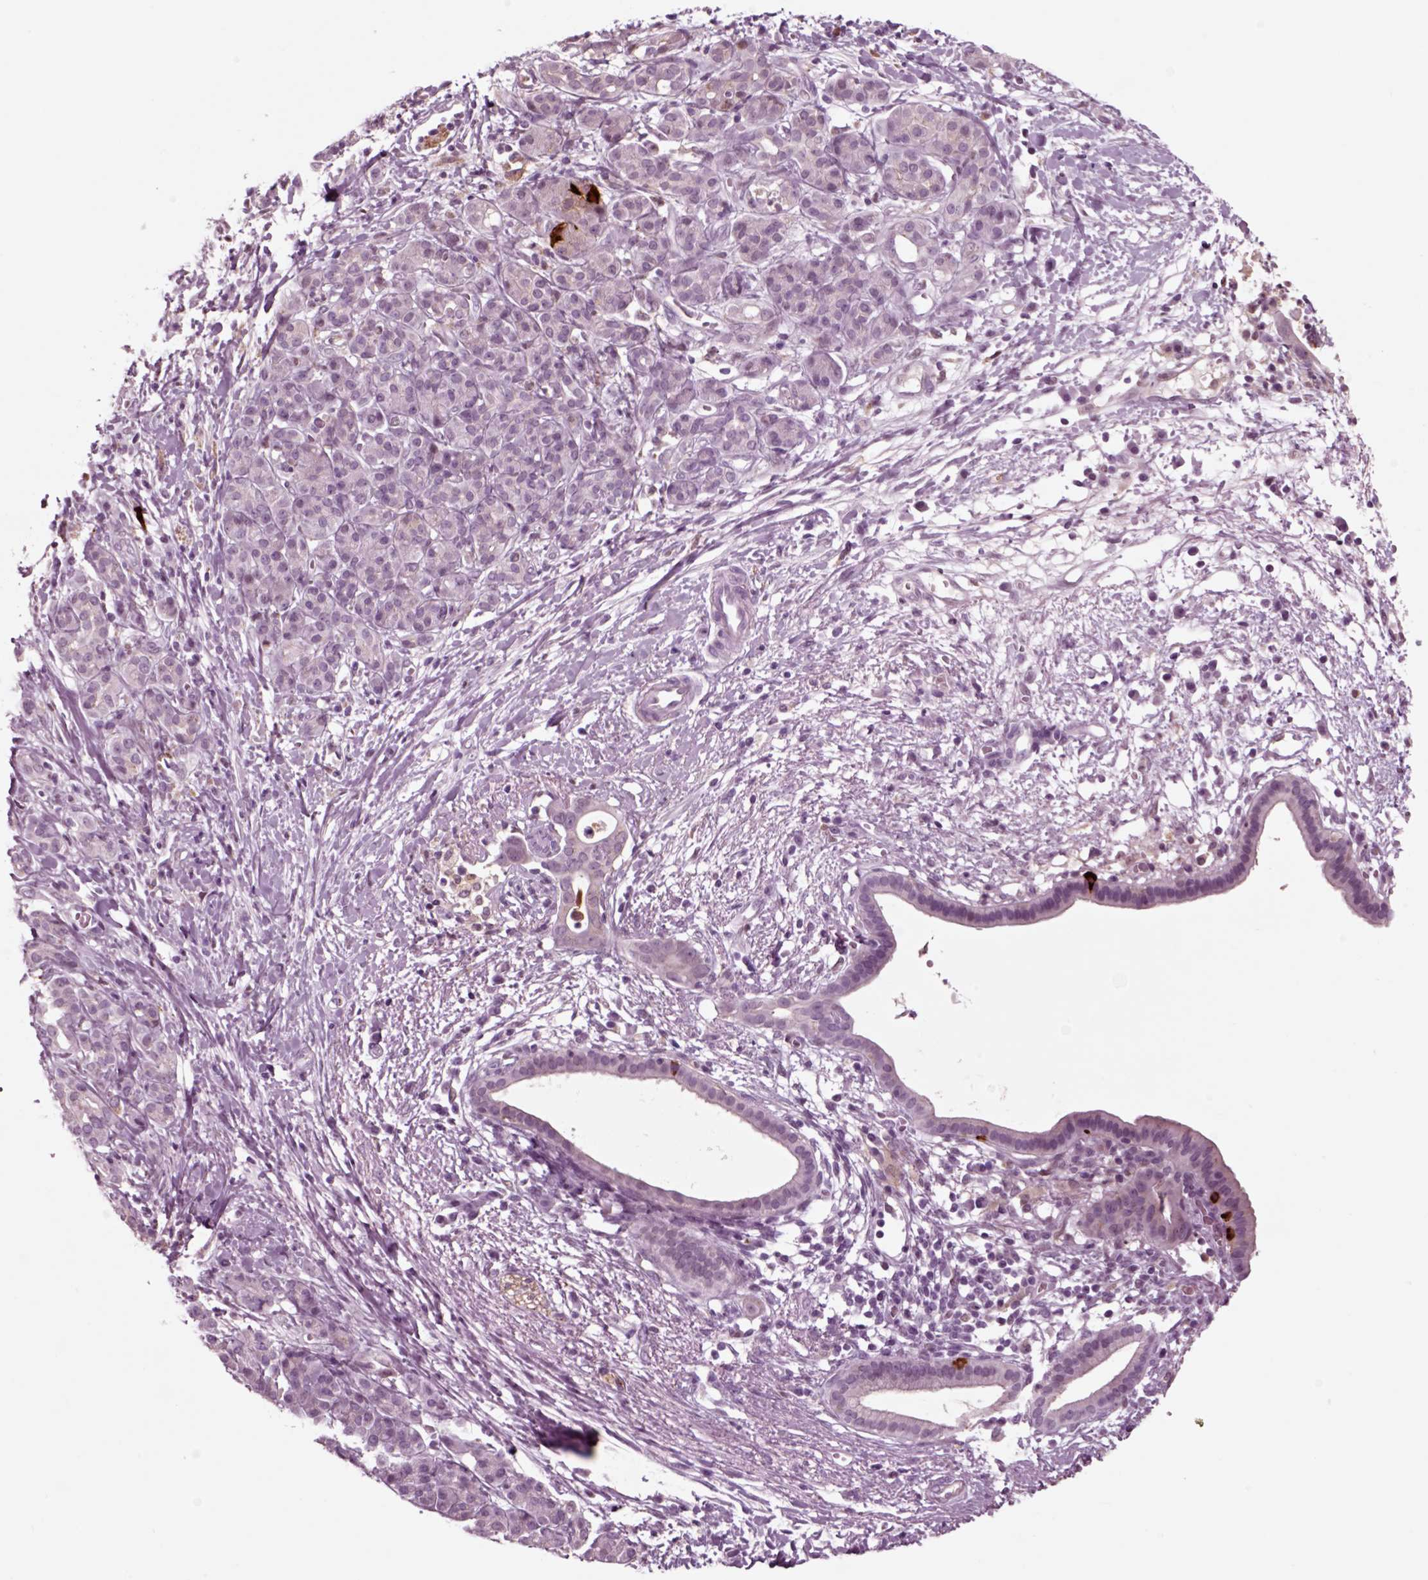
{"staining": {"intensity": "negative", "quantity": "none", "location": "none"}, "tissue": "pancreatic cancer", "cell_type": "Tumor cells", "image_type": "cancer", "snomed": [{"axis": "morphology", "description": "Adenocarcinoma, NOS"}, {"axis": "topography", "description": "Pancreas"}], "caption": "Tumor cells show no significant protein expression in pancreatic cancer. (DAB IHC with hematoxylin counter stain).", "gene": "CHGB", "patient": {"sex": "male", "age": 61}}